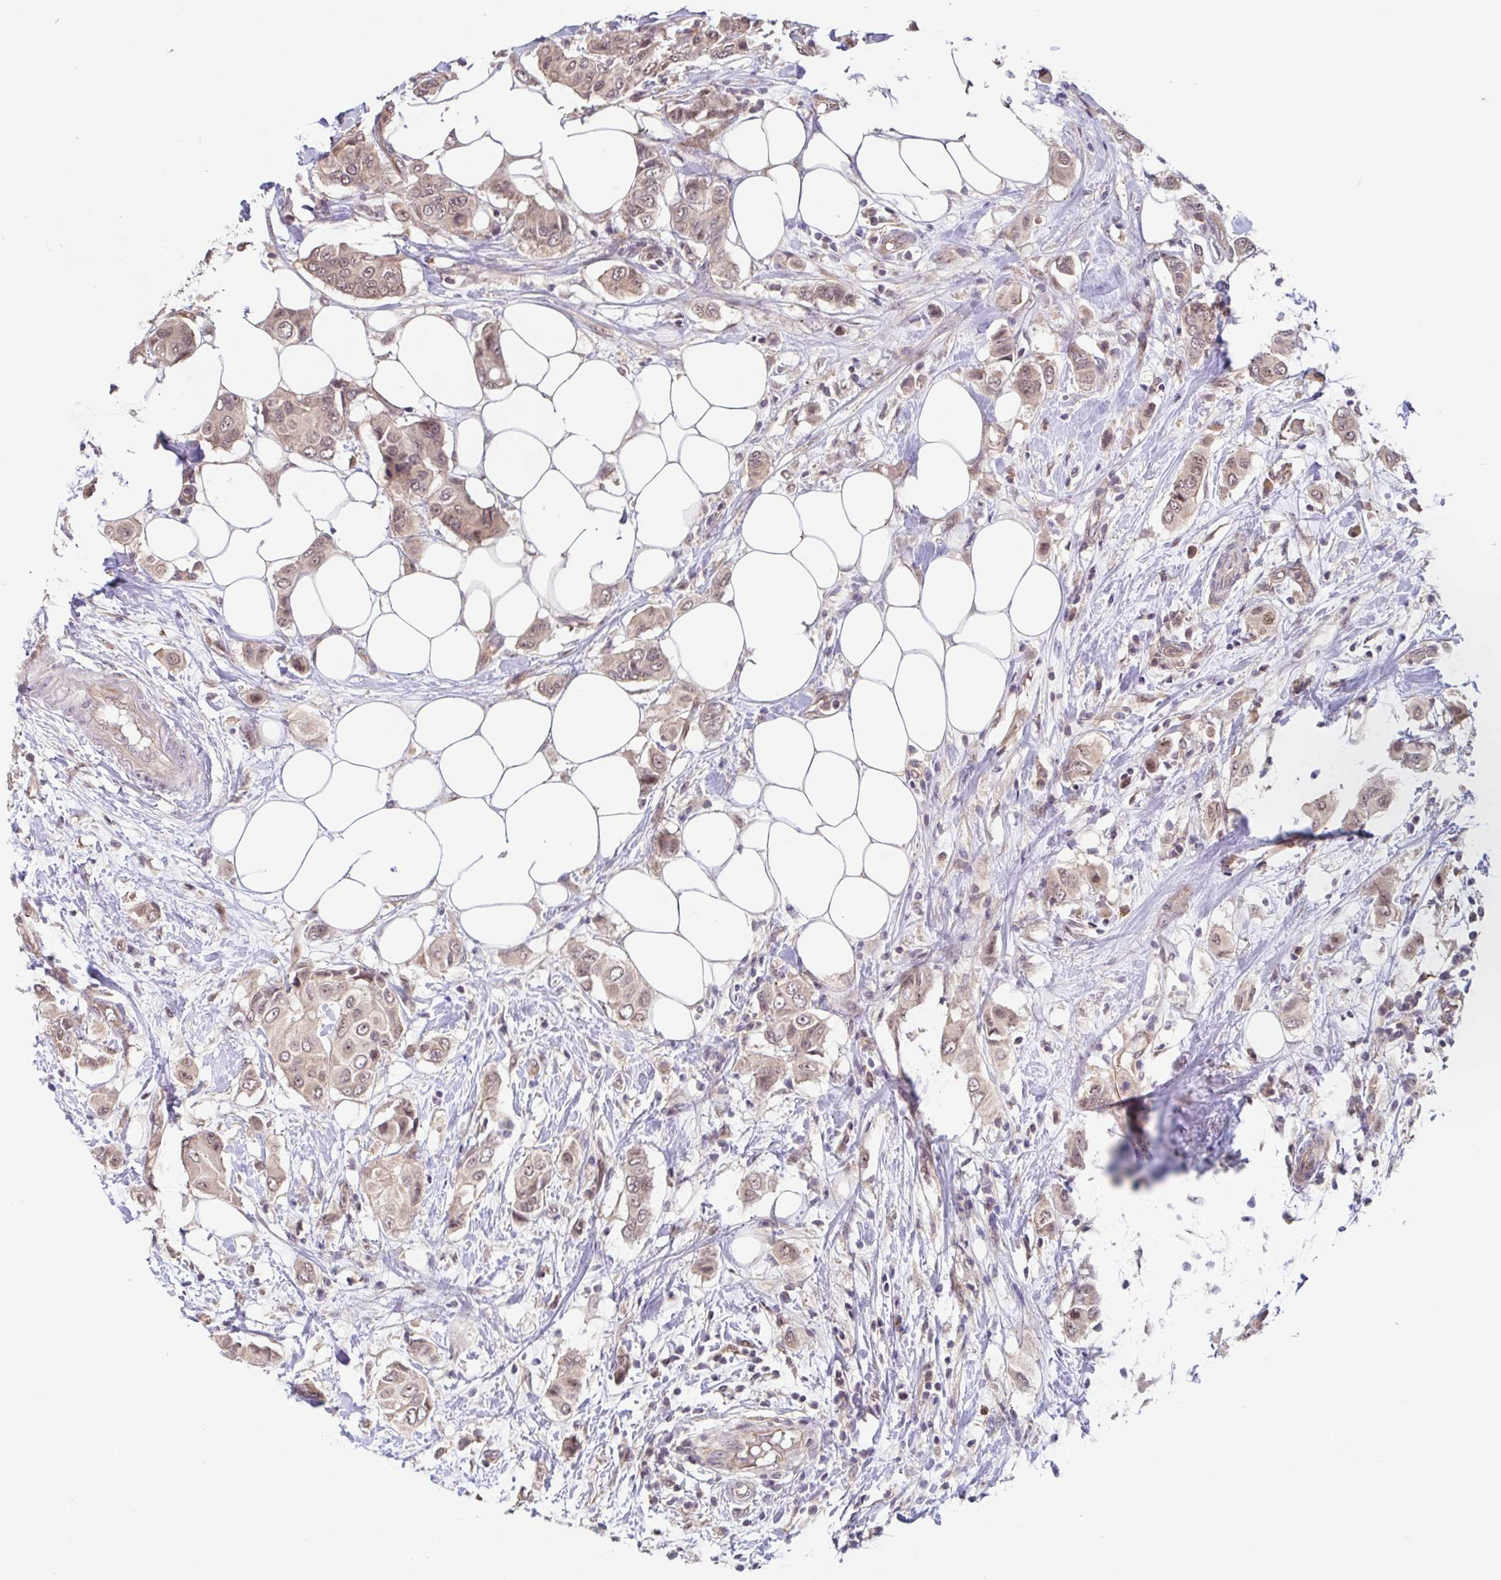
{"staining": {"intensity": "weak", "quantity": ">75%", "location": "cytoplasmic/membranous,nuclear"}, "tissue": "breast cancer", "cell_type": "Tumor cells", "image_type": "cancer", "snomed": [{"axis": "morphology", "description": "Lobular carcinoma"}, {"axis": "topography", "description": "Breast"}], "caption": "Breast lobular carcinoma stained with a protein marker displays weak staining in tumor cells.", "gene": "STYXL1", "patient": {"sex": "female", "age": 51}}